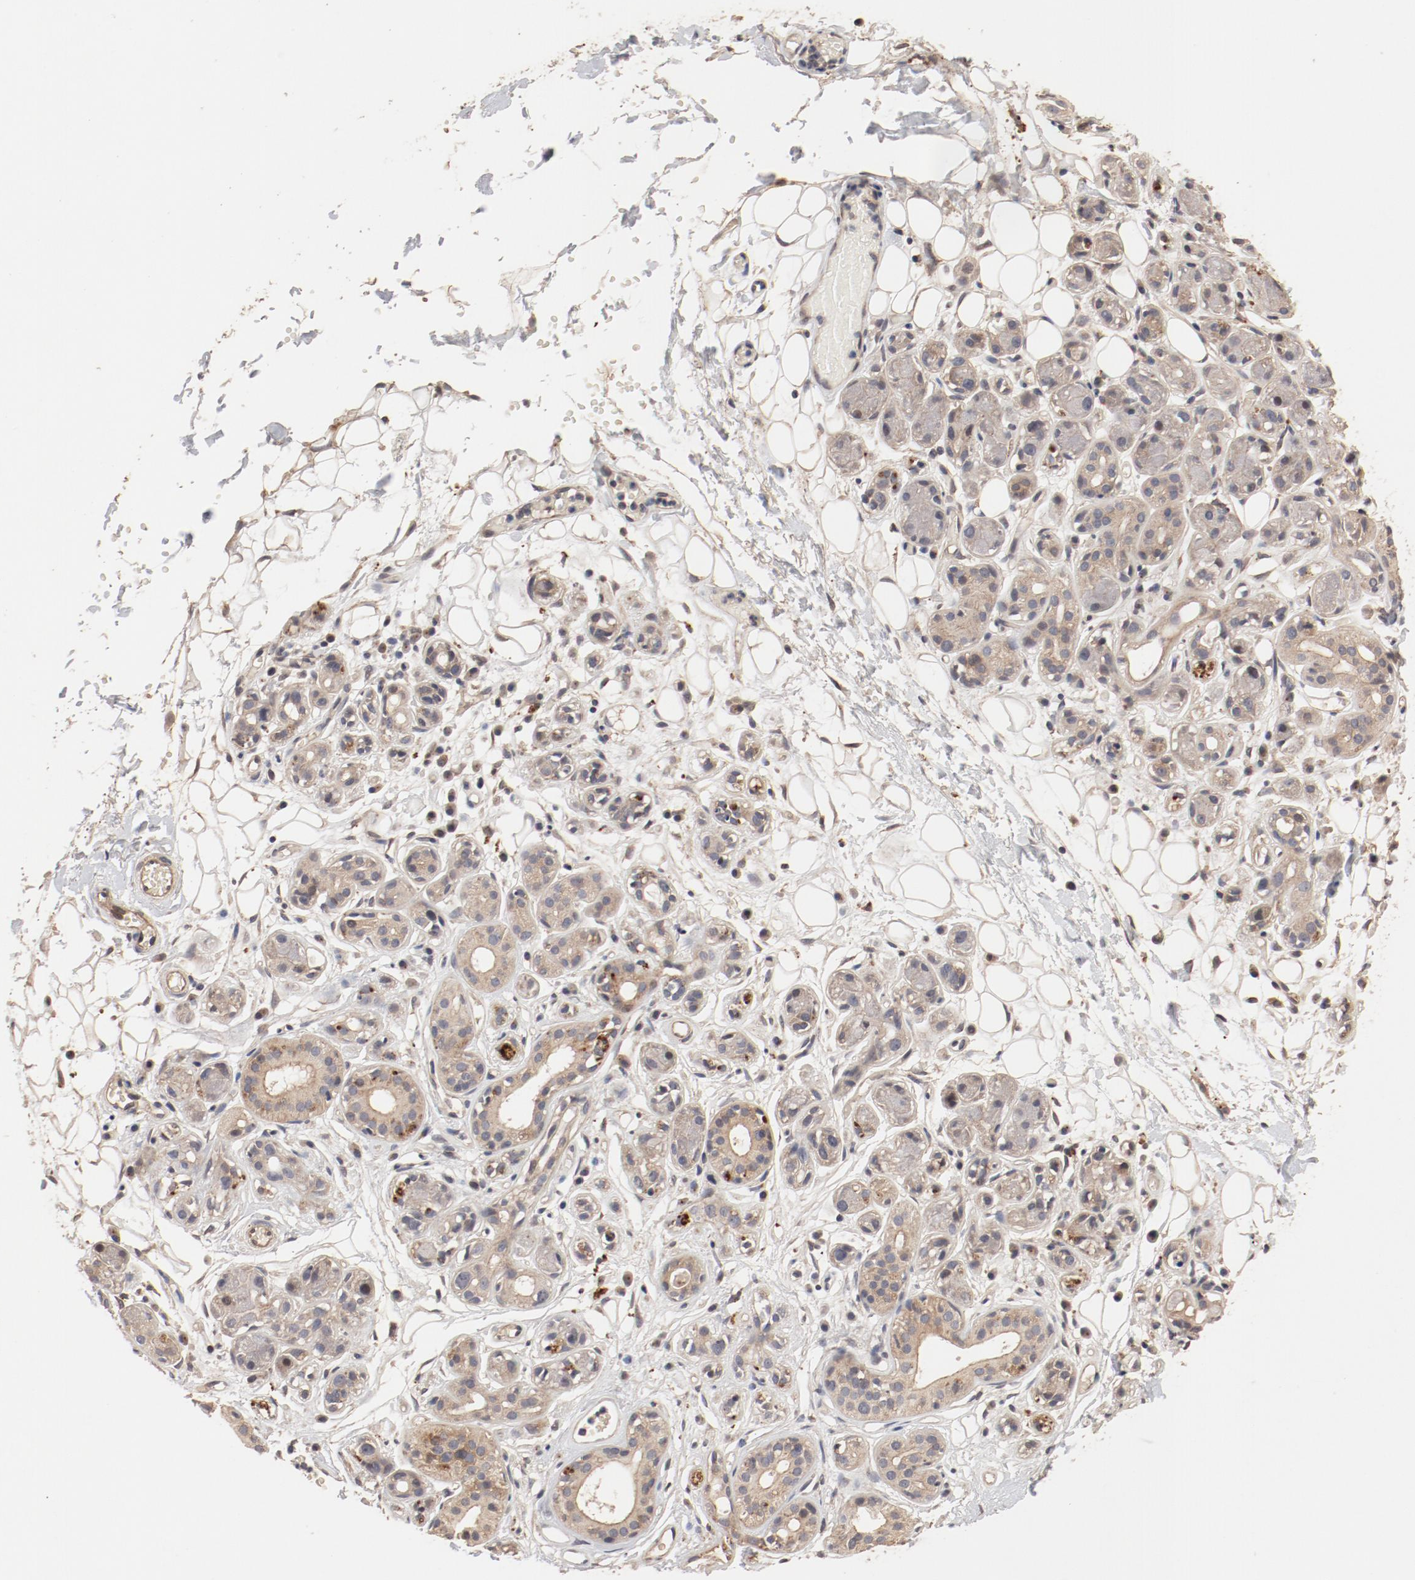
{"staining": {"intensity": "moderate", "quantity": "25%-75%", "location": "cytoplasmic/membranous,nuclear"}, "tissue": "salivary gland", "cell_type": "Glandular cells", "image_type": "normal", "snomed": [{"axis": "morphology", "description": "Normal tissue, NOS"}, {"axis": "topography", "description": "Salivary gland"}], "caption": "The immunohistochemical stain labels moderate cytoplasmic/membranous,nuclear expression in glandular cells of normal salivary gland.", "gene": "IL3RA", "patient": {"sex": "male", "age": 54}}